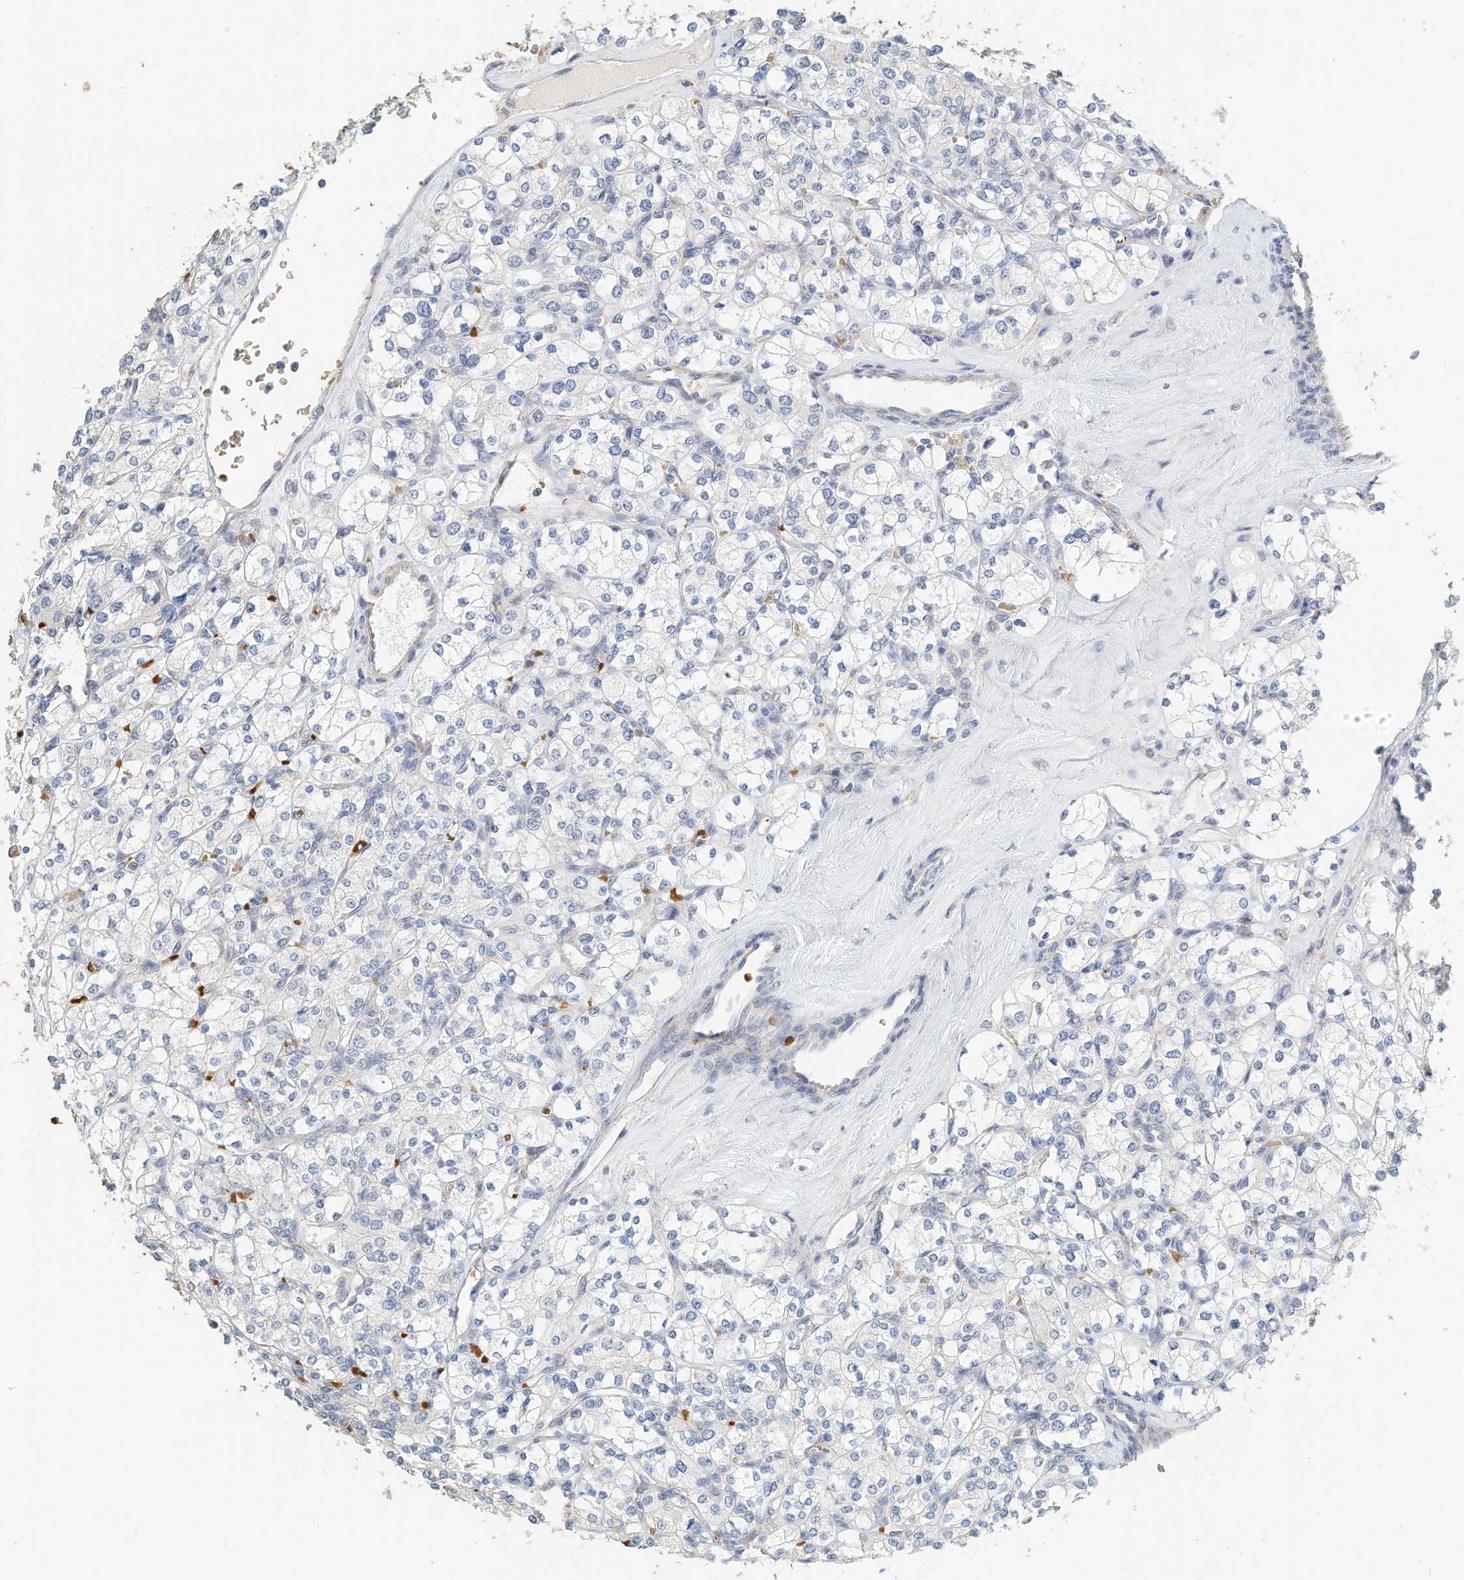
{"staining": {"intensity": "negative", "quantity": "none", "location": "none"}, "tissue": "renal cancer", "cell_type": "Tumor cells", "image_type": "cancer", "snomed": [{"axis": "morphology", "description": "Adenocarcinoma, NOS"}, {"axis": "topography", "description": "Kidney"}], "caption": "The IHC photomicrograph has no significant positivity in tumor cells of adenocarcinoma (renal) tissue.", "gene": "RCAN3", "patient": {"sex": "male", "age": 77}}